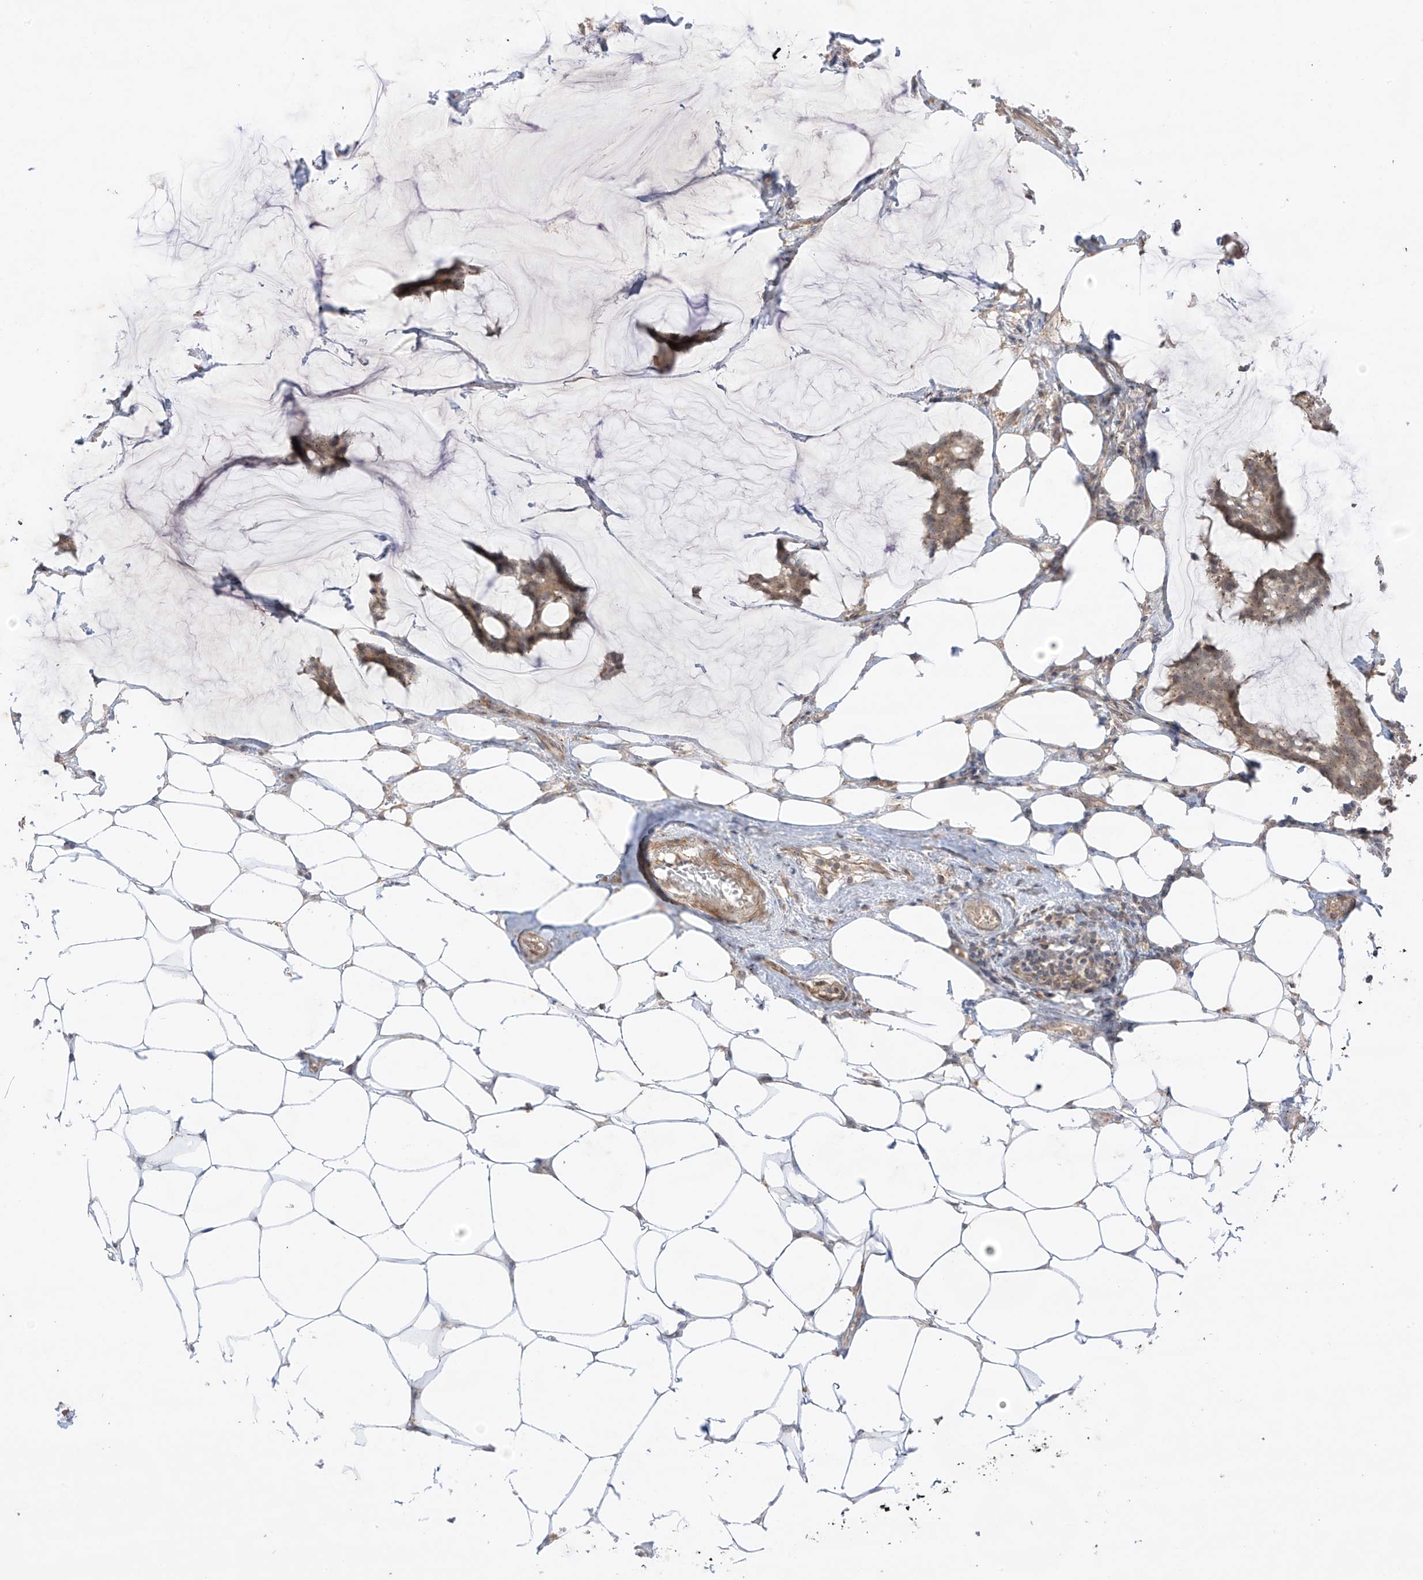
{"staining": {"intensity": "moderate", "quantity": "25%-75%", "location": "cytoplasmic/membranous"}, "tissue": "breast cancer", "cell_type": "Tumor cells", "image_type": "cancer", "snomed": [{"axis": "morphology", "description": "Duct carcinoma"}, {"axis": "topography", "description": "Breast"}], "caption": "A brown stain shows moderate cytoplasmic/membranous positivity of a protein in intraductal carcinoma (breast) tumor cells. Ihc stains the protein of interest in brown and the nuclei are stained blue.", "gene": "N4BP3", "patient": {"sex": "female", "age": 93}}